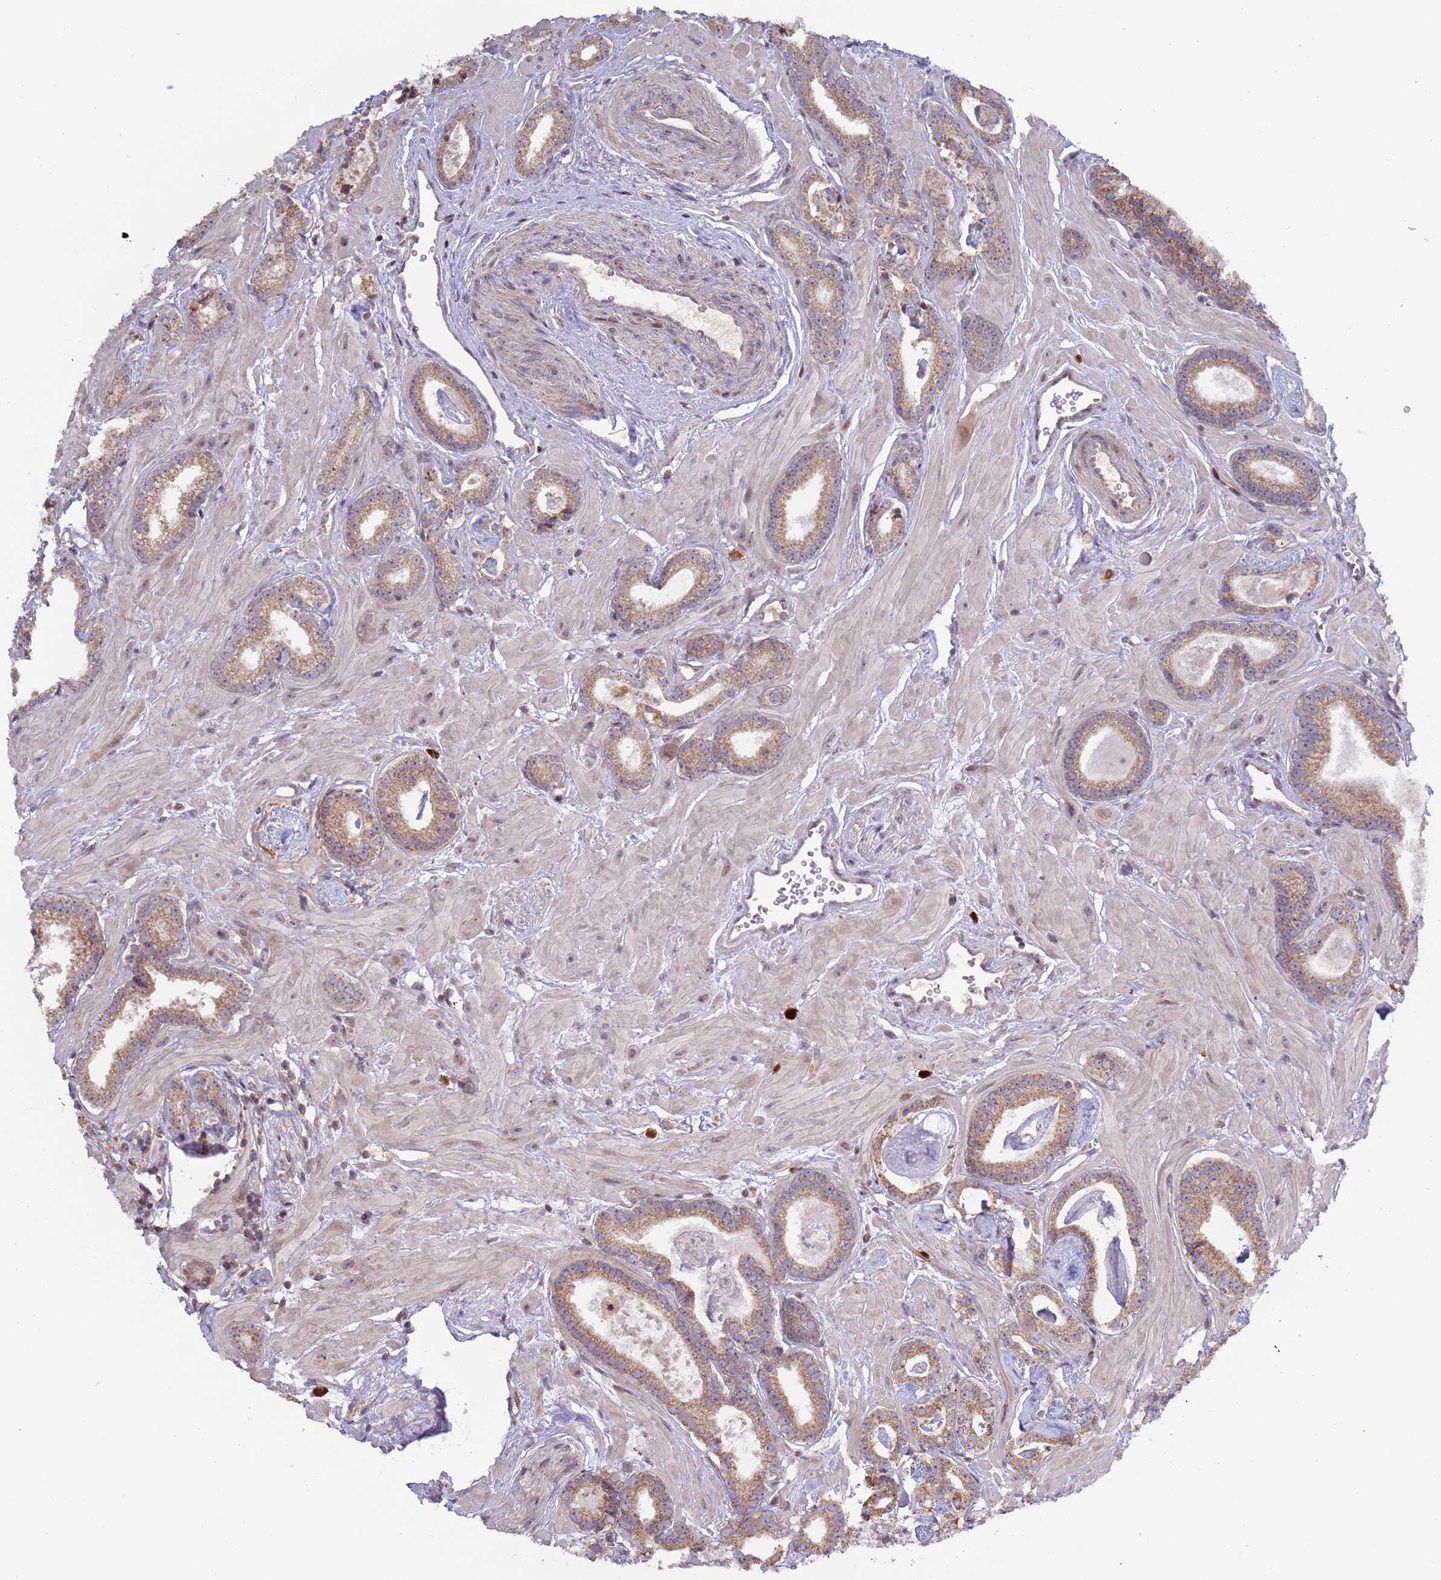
{"staining": {"intensity": "moderate", "quantity": ">75%", "location": "cytoplasmic/membranous"}, "tissue": "prostate cancer", "cell_type": "Tumor cells", "image_type": "cancer", "snomed": [{"axis": "morphology", "description": "Adenocarcinoma, Low grade"}, {"axis": "topography", "description": "Prostate"}], "caption": "This histopathology image shows immunohistochemistry staining of prostate cancer (adenocarcinoma (low-grade)), with medium moderate cytoplasmic/membranous staining in approximately >75% of tumor cells.", "gene": "RCOR2", "patient": {"sex": "male", "age": 60}}